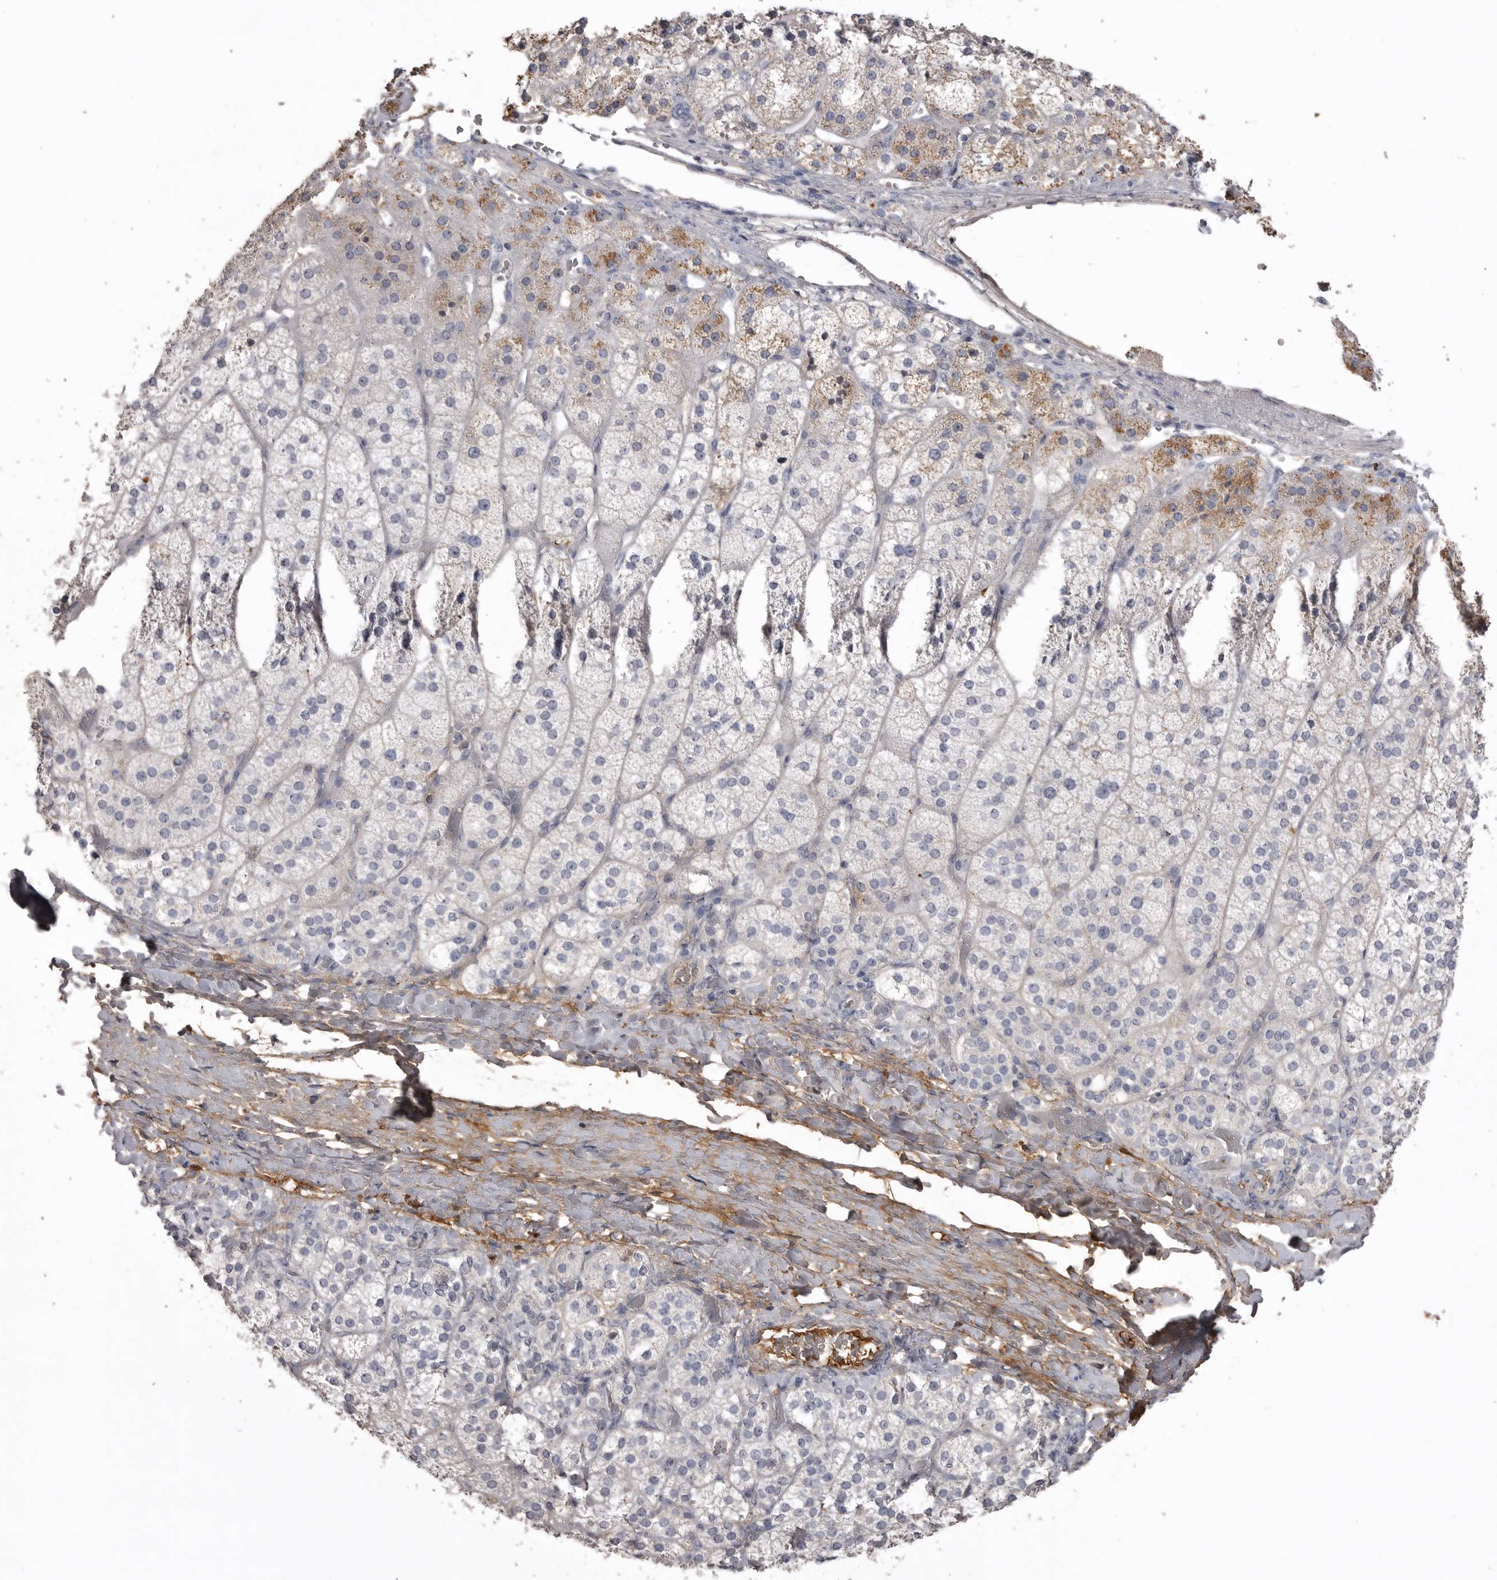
{"staining": {"intensity": "moderate", "quantity": "<25%", "location": "cytoplasmic/membranous"}, "tissue": "adrenal gland", "cell_type": "Glandular cells", "image_type": "normal", "snomed": [{"axis": "morphology", "description": "Normal tissue, NOS"}, {"axis": "topography", "description": "Adrenal gland"}], "caption": "This is a histology image of immunohistochemistry (IHC) staining of benign adrenal gland, which shows moderate expression in the cytoplasmic/membranous of glandular cells.", "gene": "AHSG", "patient": {"sex": "female", "age": 44}}